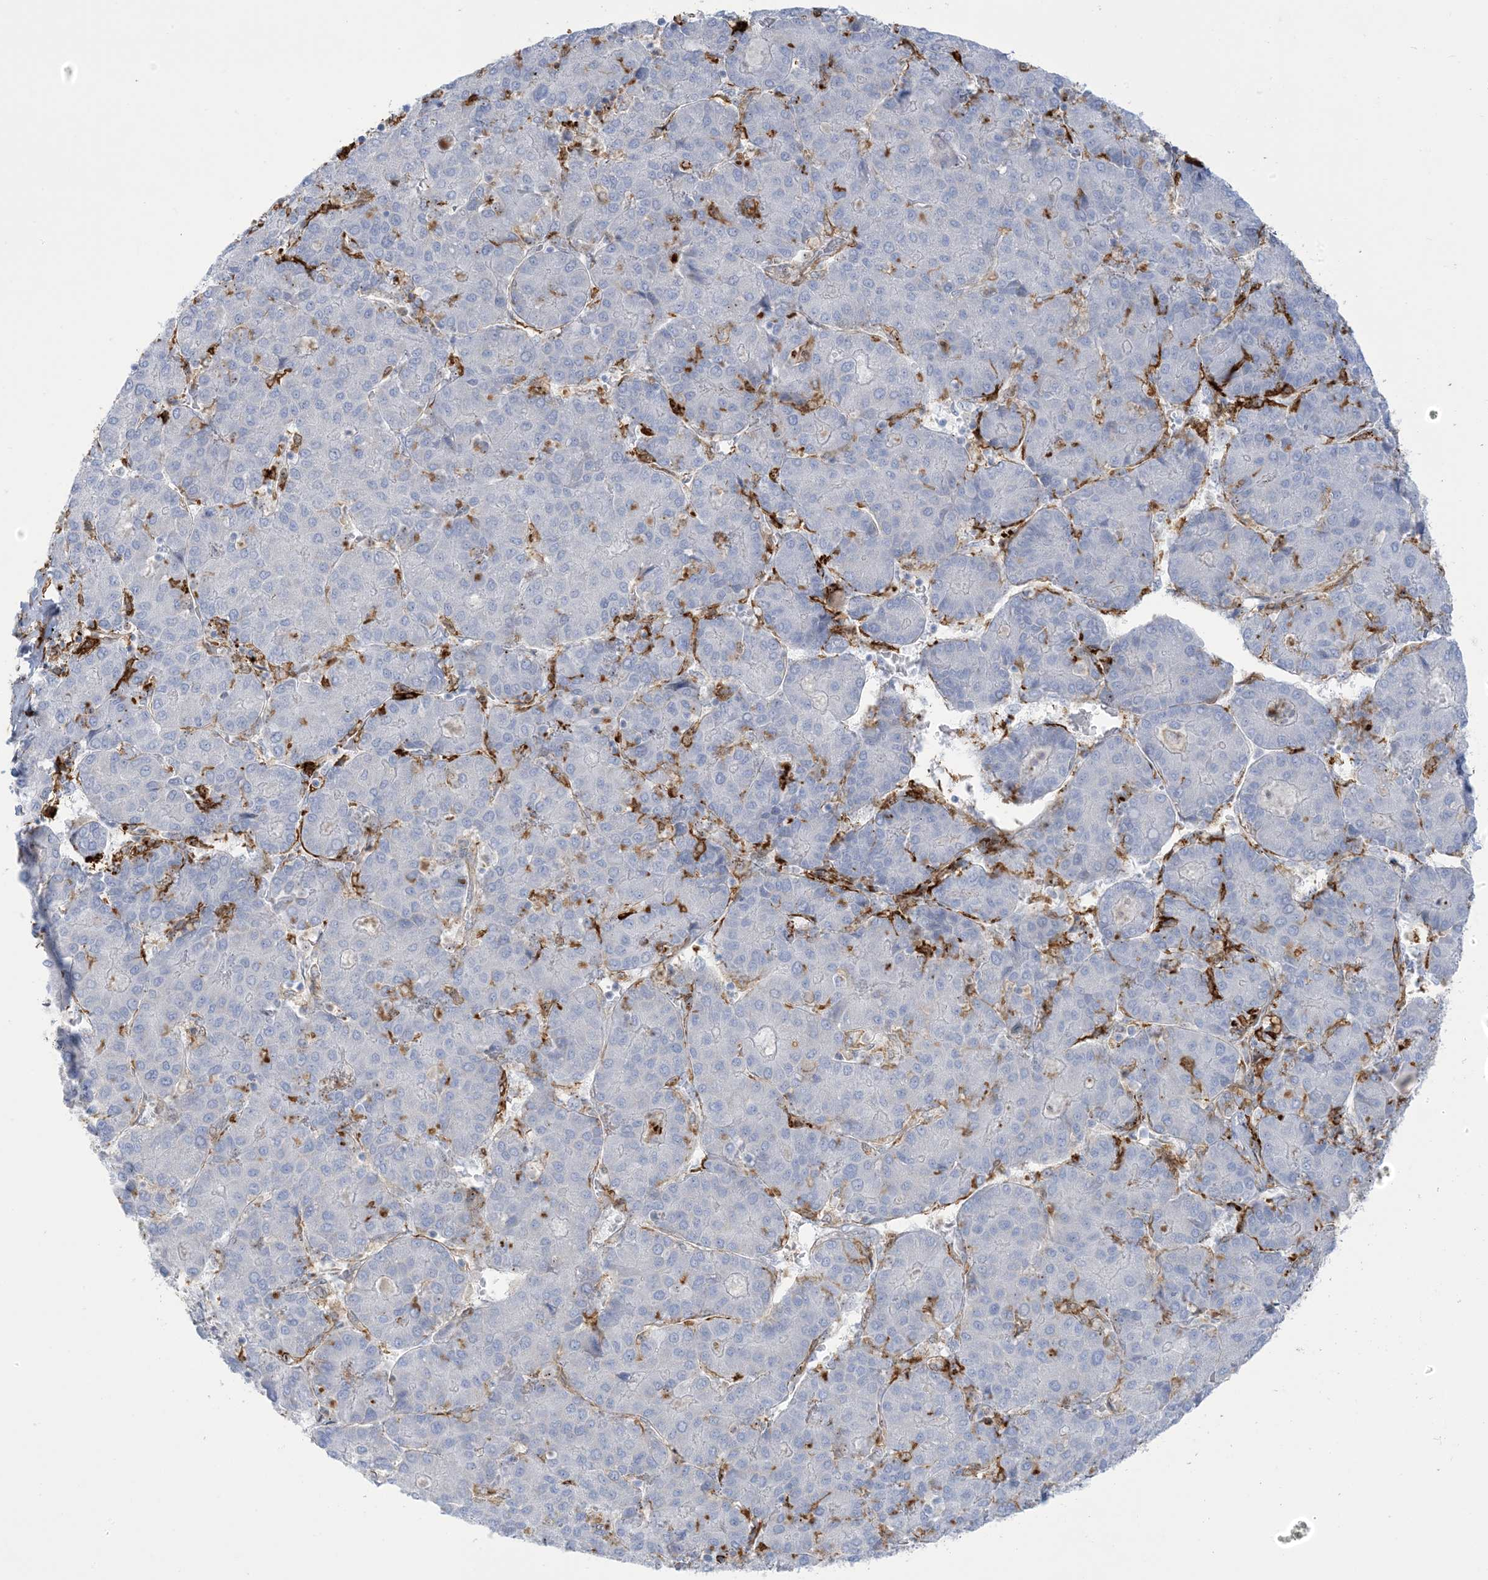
{"staining": {"intensity": "negative", "quantity": "none", "location": "none"}, "tissue": "liver cancer", "cell_type": "Tumor cells", "image_type": "cancer", "snomed": [{"axis": "morphology", "description": "Carcinoma, Hepatocellular, NOS"}, {"axis": "topography", "description": "Liver"}], "caption": "Immunohistochemical staining of liver hepatocellular carcinoma demonstrates no significant expression in tumor cells.", "gene": "ICMT", "patient": {"sex": "male", "age": 65}}